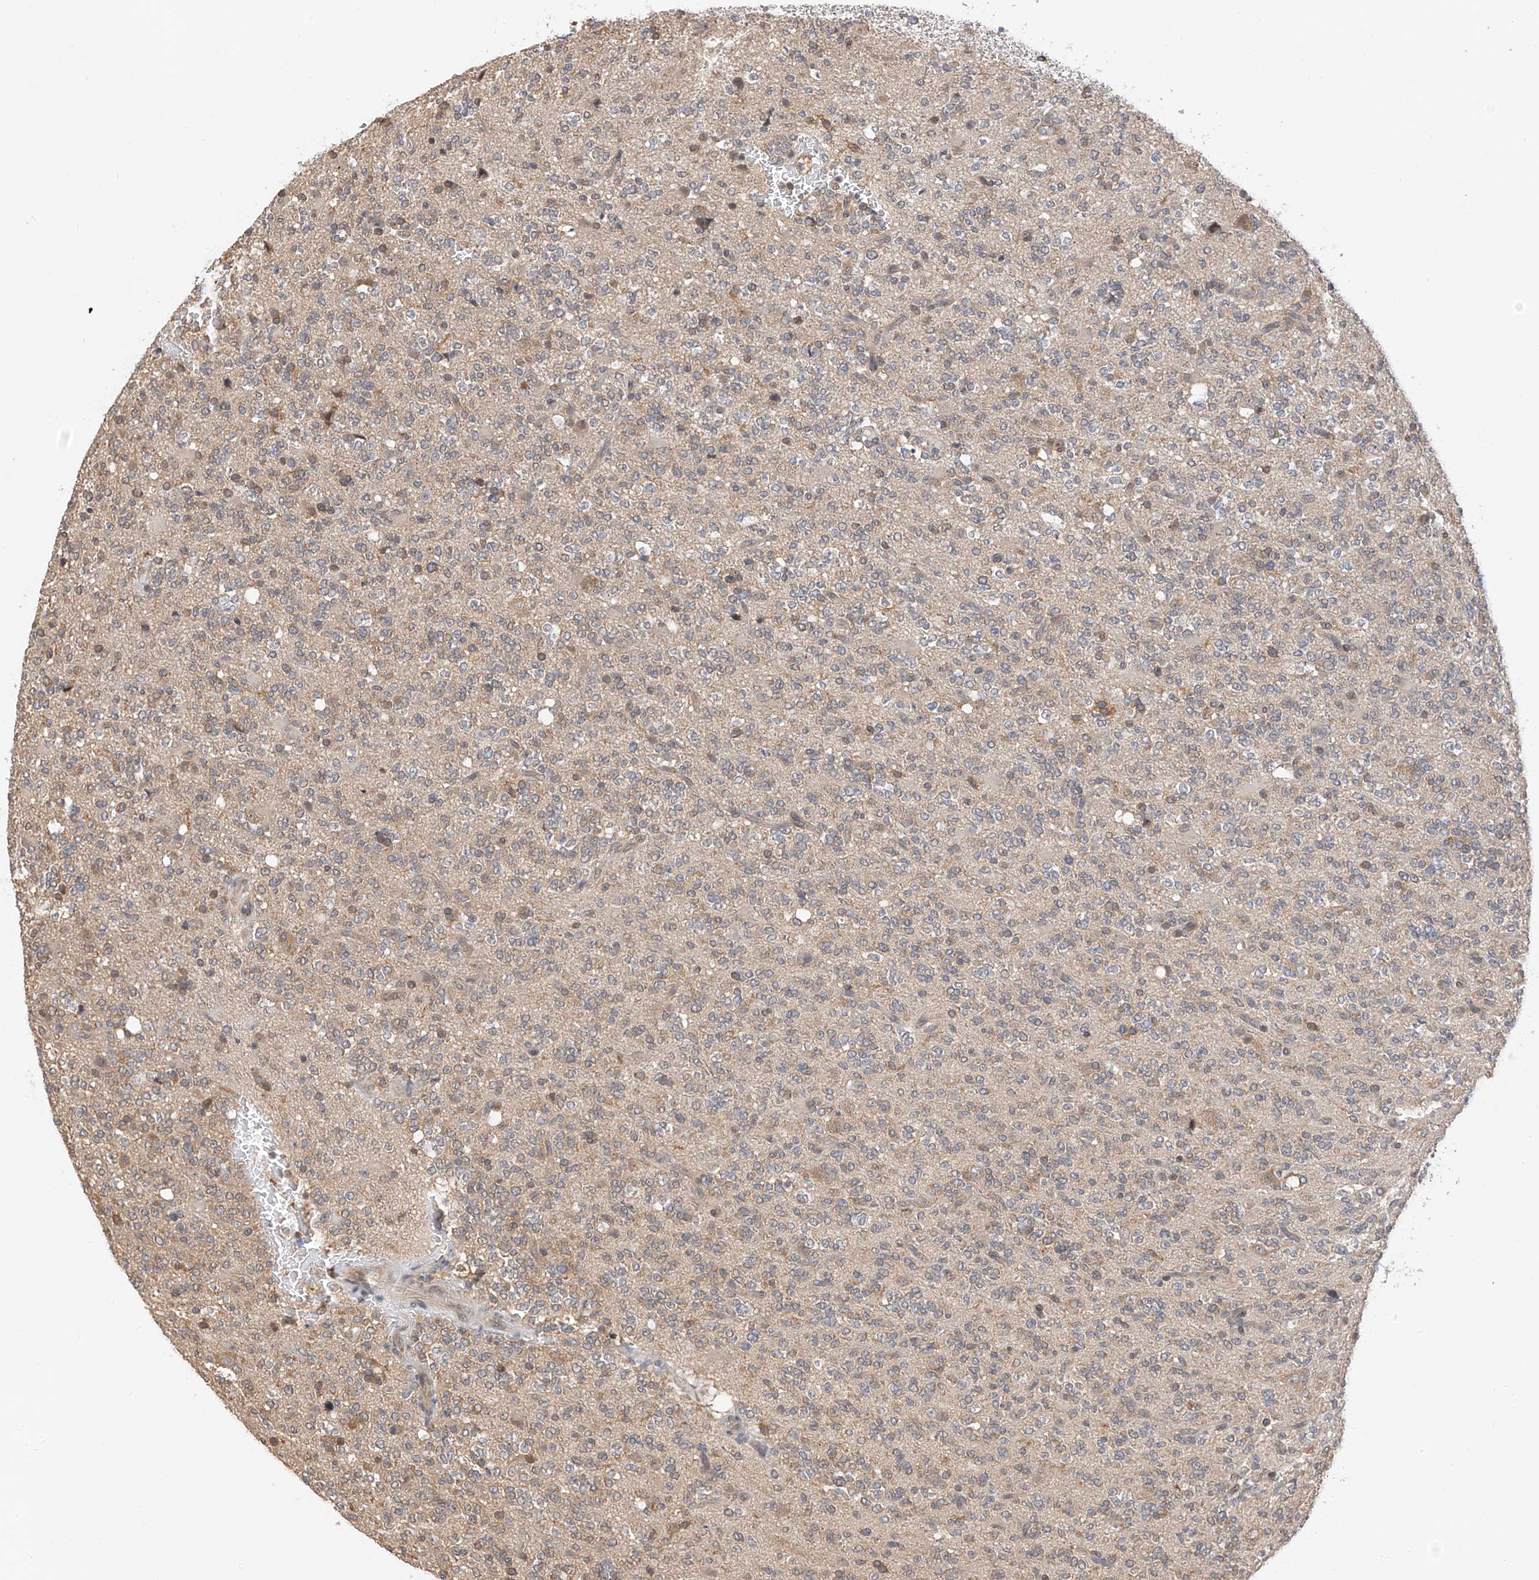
{"staining": {"intensity": "weak", "quantity": "<25%", "location": "cytoplasmic/membranous"}, "tissue": "glioma", "cell_type": "Tumor cells", "image_type": "cancer", "snomed": [{"axis": "morphology", "description": "Glioma, malignant, High grade"}, {"axis": "topography", "description": "Brain"}], "caption": "DAB immunohistochemical staining of malignant glioma (high-grade) displays no significant positivity in tumor cells.", "gene": "PPA2", "patient": {"sex": "female", "age": 62}}